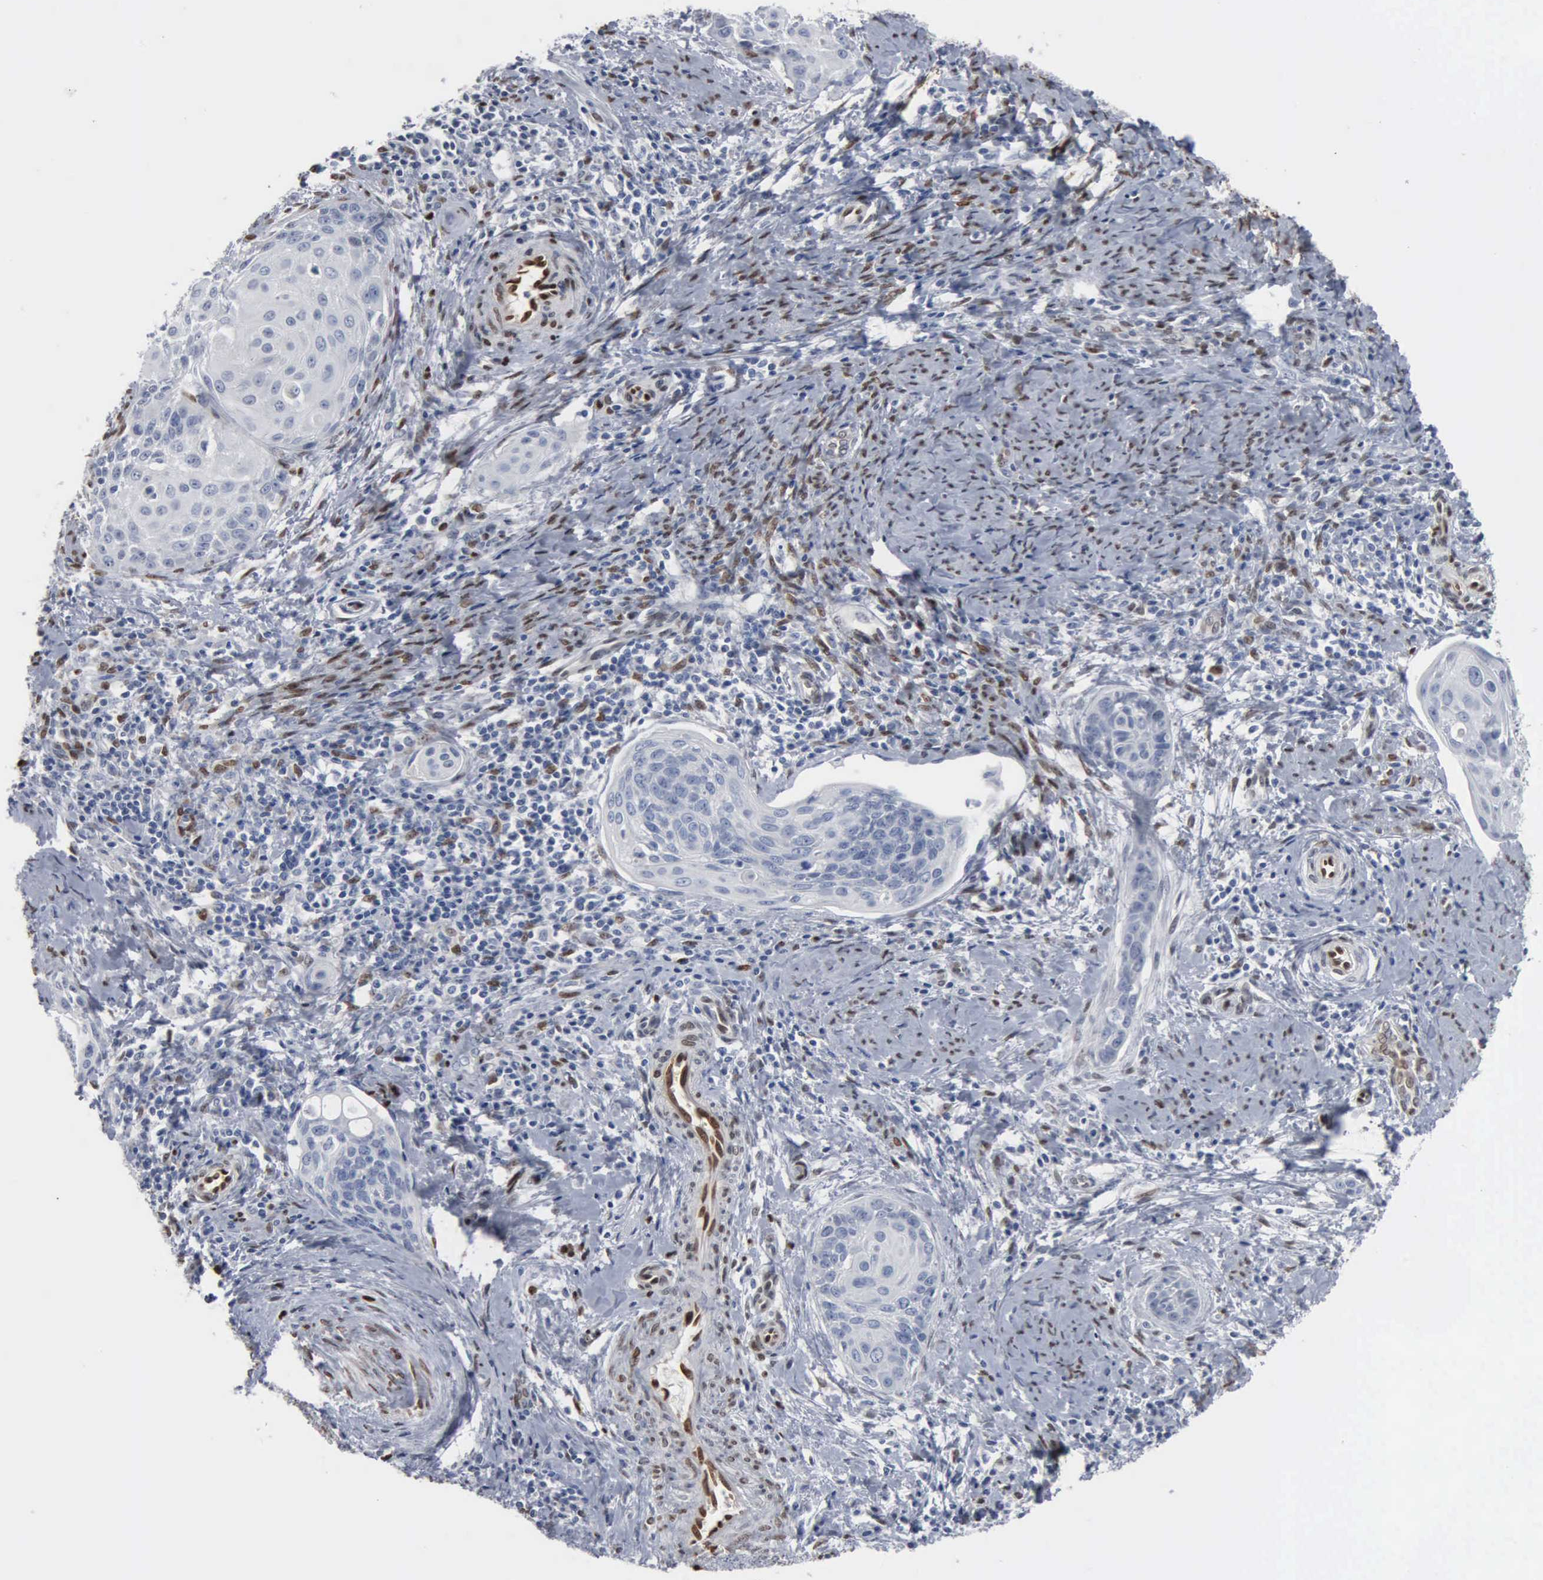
{"staining": {"intensity": "negative", "quantity": "none", "location": "none"}, "tissue": "cervical cancer", "cell_type": "Tumor cells", "image_type": "cancer", "snomed": [{"axis": "morphology", "description": "Squamous cell carcinoma, NOS"}, {"axis": "topography", "description": "Cervix"}], "caption": "Cervical cancer (squamous cell carcinoma) was stained to show a protein in brown. There is no significant expression in tumor cells. (DAB immunohistochemistry (IHC) visualized using brightfield microscopy, high magnification).", "gene": "FGF2", "patient": {"sex": "female", "age": 33}}